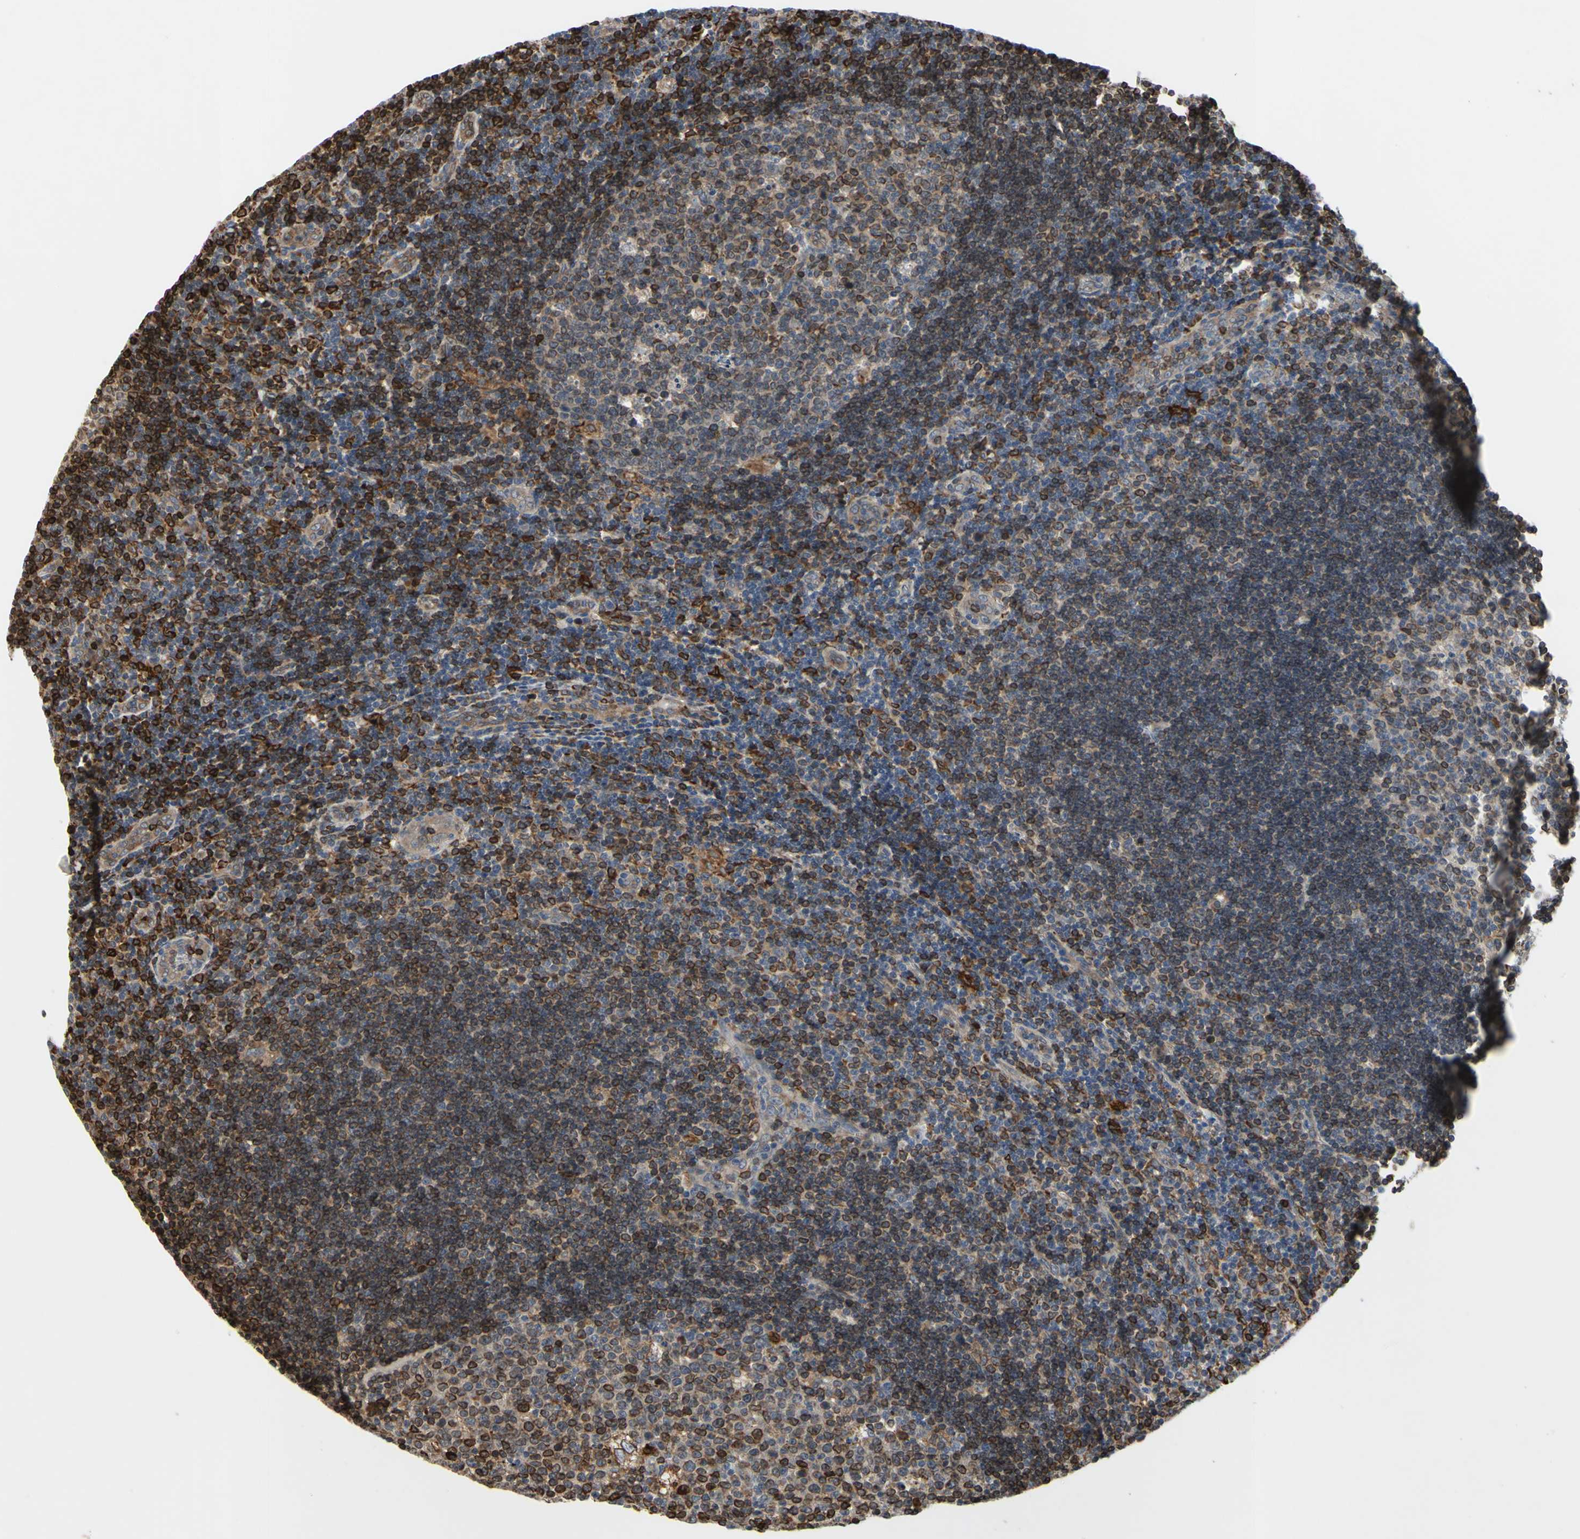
{"staining": {"intensity": "moderate", "quantity": "25%-75%", "location": "cytoplasmic/membranous"}, "tissue": "lymph node", "cell_type": "Germinal center cells", "image_type": "normal", "snomed": [{"axis": "morphology", "description": "Normal tissue, NOS"}, {"axis": "topography", "description": "Lymph node"}, {"axis": "topography", "description": "Salivary gland"}], "caption": "A micrograph of lymph node stained for a protein demonstrates moderate cytoplasmic/membranous brown staining in germinal center cells. (DAB IHC with brightfield microscopy, high magnification).", "gene": "PLXNA2", "patient": {"sex": "male", "age": 8}}